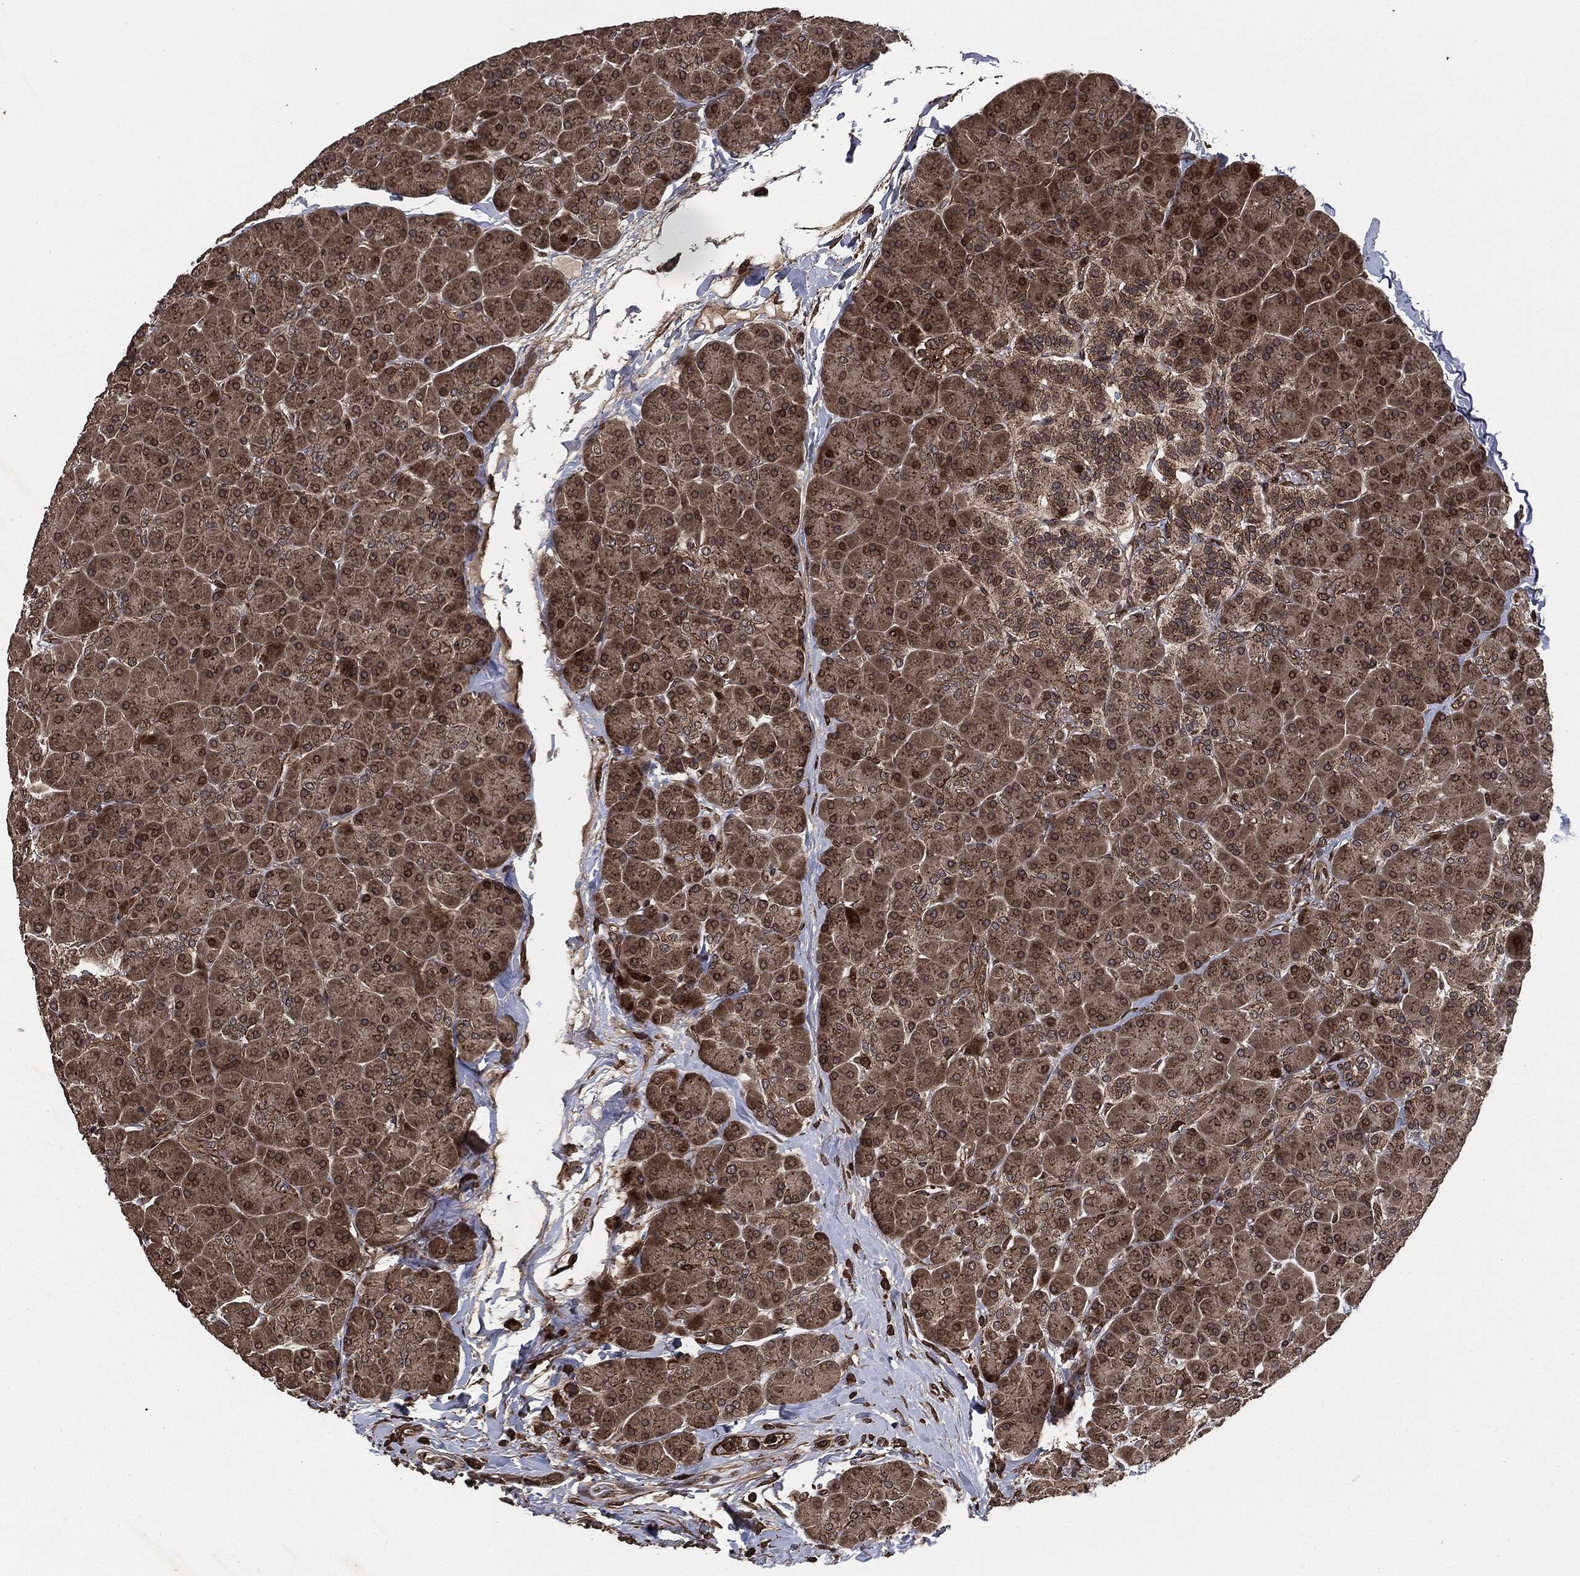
{"staining": {"intensity": "moderate", "quantity": ">75%", "location": "cytoplasmic/membranous"}, "tissue": "pancreas", "cell_type": "Exocrine glandular cells", "image_type": "normal", "snomed": [{"axis": "morphology", "description": "Normal tissue, NOS"}, {"axis": "topography", "description": "Pancreas"}], "caption": "The histopathology image displays immunohistochemical staining of unremarkable pancreas. There is moderate cytoplasmic/membranous expression is appreciated in about >75% of exocrine glandular cells.", "gene": "IFIT1", "patient": {"sex": "female", "age": 44}}